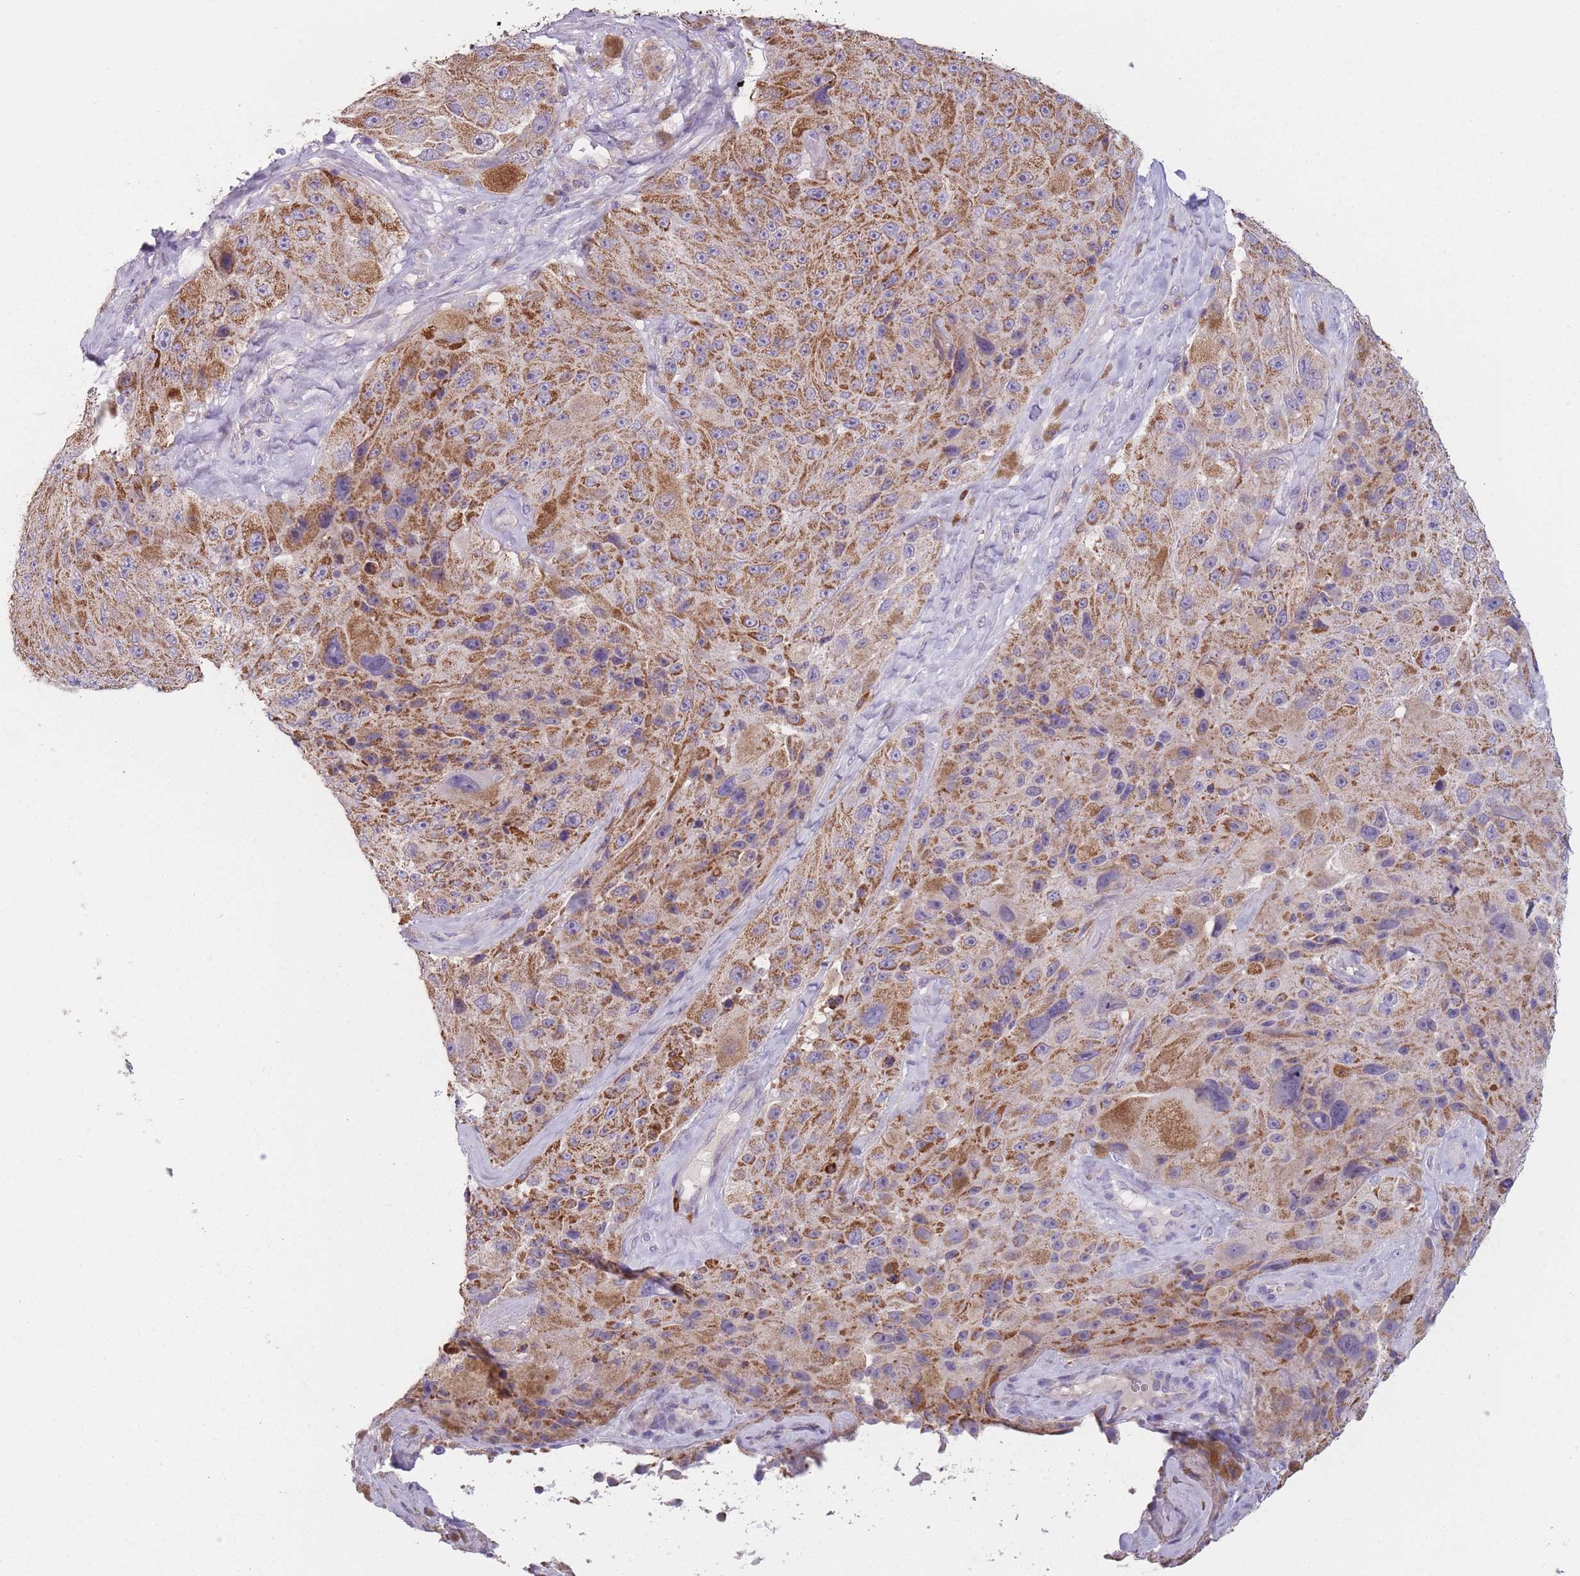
{"staining": {"intensity": "moderate", "quantity": ">75%", "location": "cytoplasmic/membranous"}, "tissue": "melanoma", "cell_type": "Tumor cells", "image_type": "cancer", "snomed": [{"axis": "morphology", "description": "Malignant melanoma, Metastatic site"}, {"axis": "topography", "description": "Lymph node"}], "caption": "Immunohistochemical staining of human malignant melanoma (metastatic site) demonstrates moderate cytoplasmic/membranous protein positivity in about >75% of tumor cells.", "gene": "PRAM1", "patient": {"sex": "male", "age": 62}}